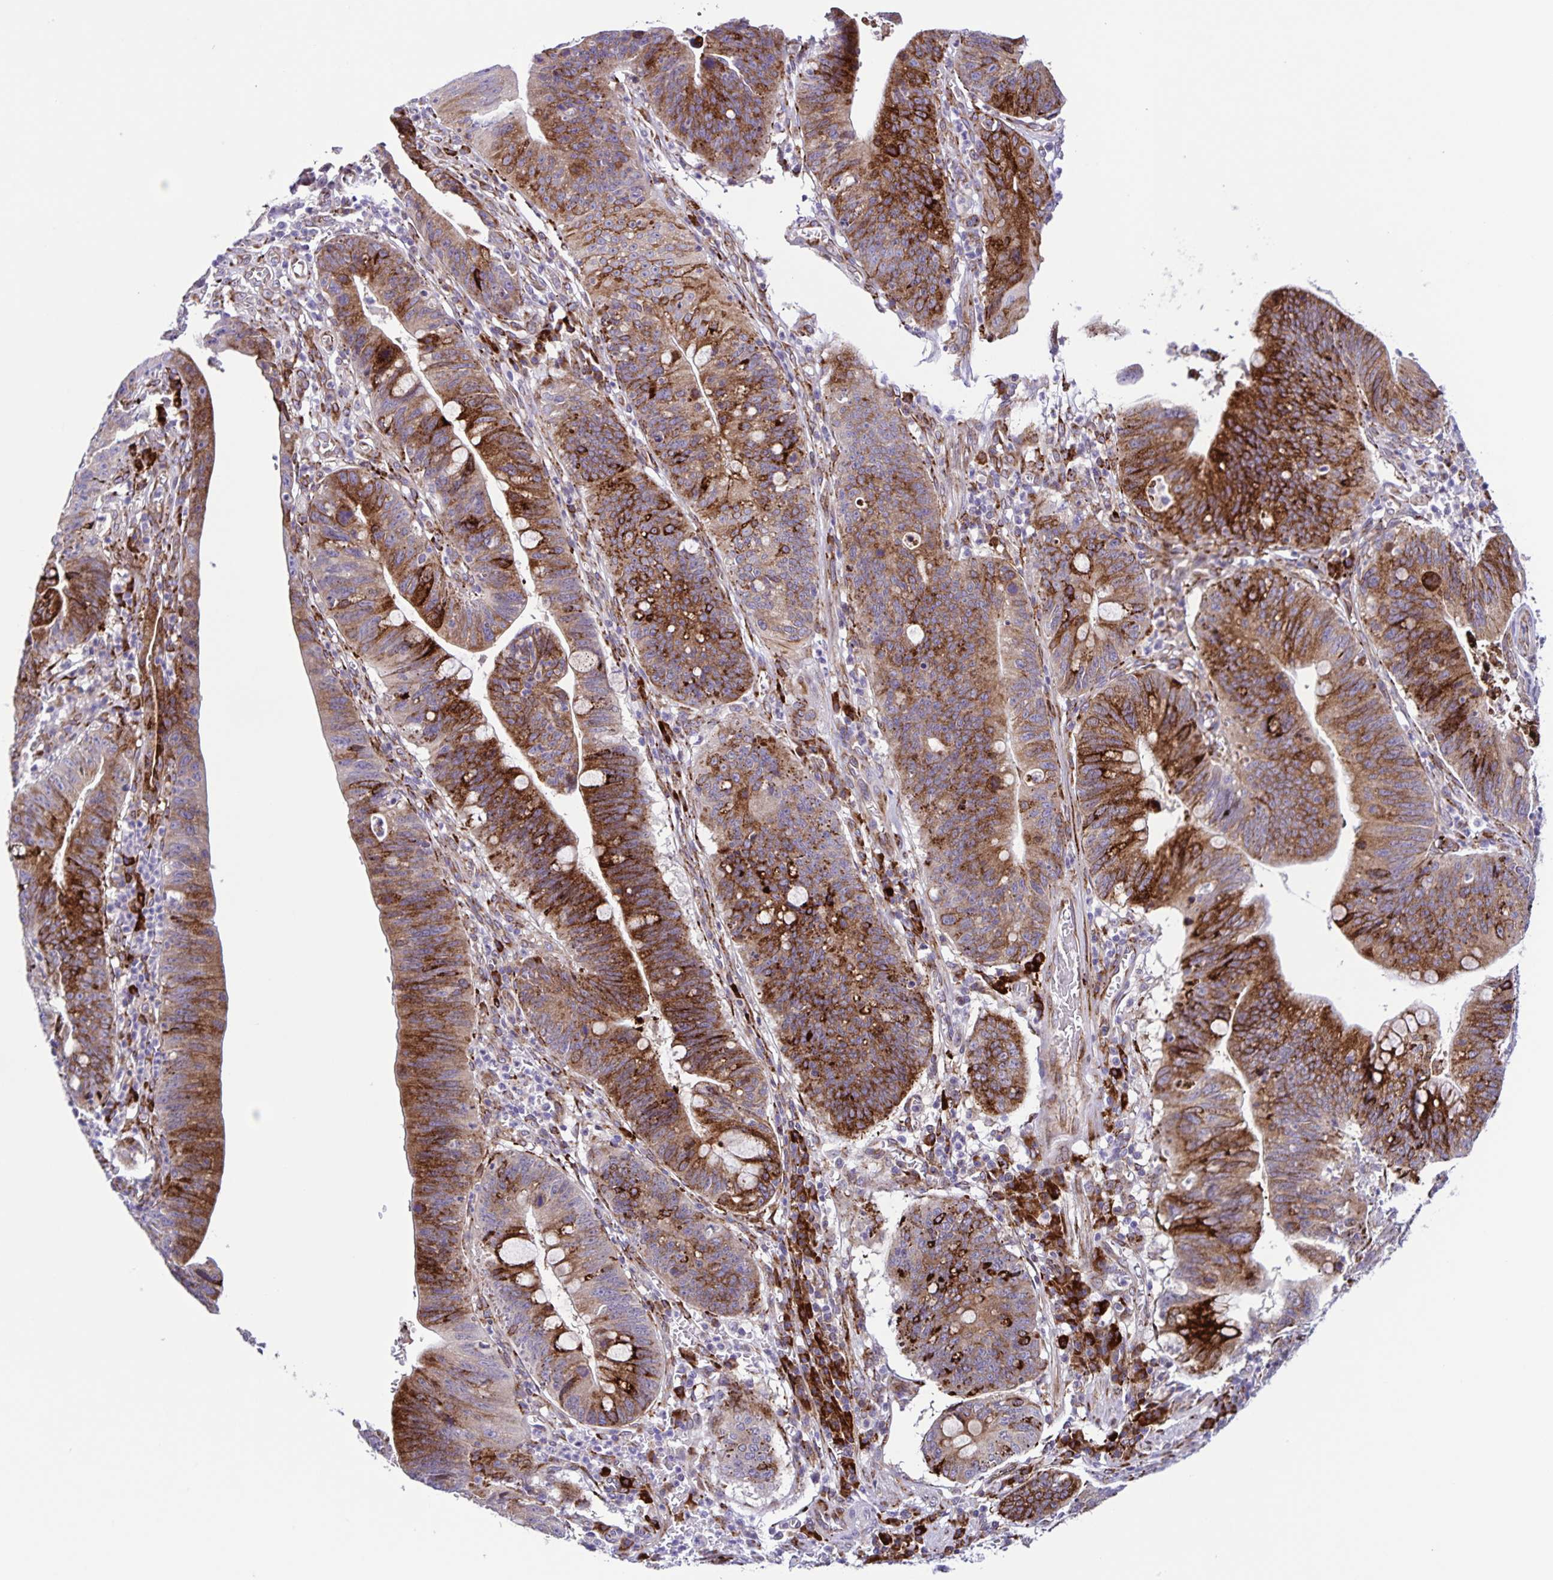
{"staining": {"intensity": "strong", "quantity": "25%-75%", "location": "cytoplasmic/membranous"}, "tissue": "stomach cancer", "cell_type": "Tumor cells", "image_type": "cancer", "snomed": [{"axis": "morphology", "description": "Adenocarcinoma, NOS"}, {"axis": "topography", "description": "Stomach"}], "caption": "Immunohistochemistry (IHC) (DAB (3,3'-diaminobenzidine)) staining of stomach cancer (adenocarcinoma) exhibits strong cytoplasmic/membranous protein expression in about 25%-75% of tumor cells. Using DAB (3,3'-diaminobenzidine) (brown) and hematoxylin (blue) stains, captured at high magnification using brightfield microscopy.", "gene": "OSBPL5", "patient": {"sex": "male", "age": 59}}